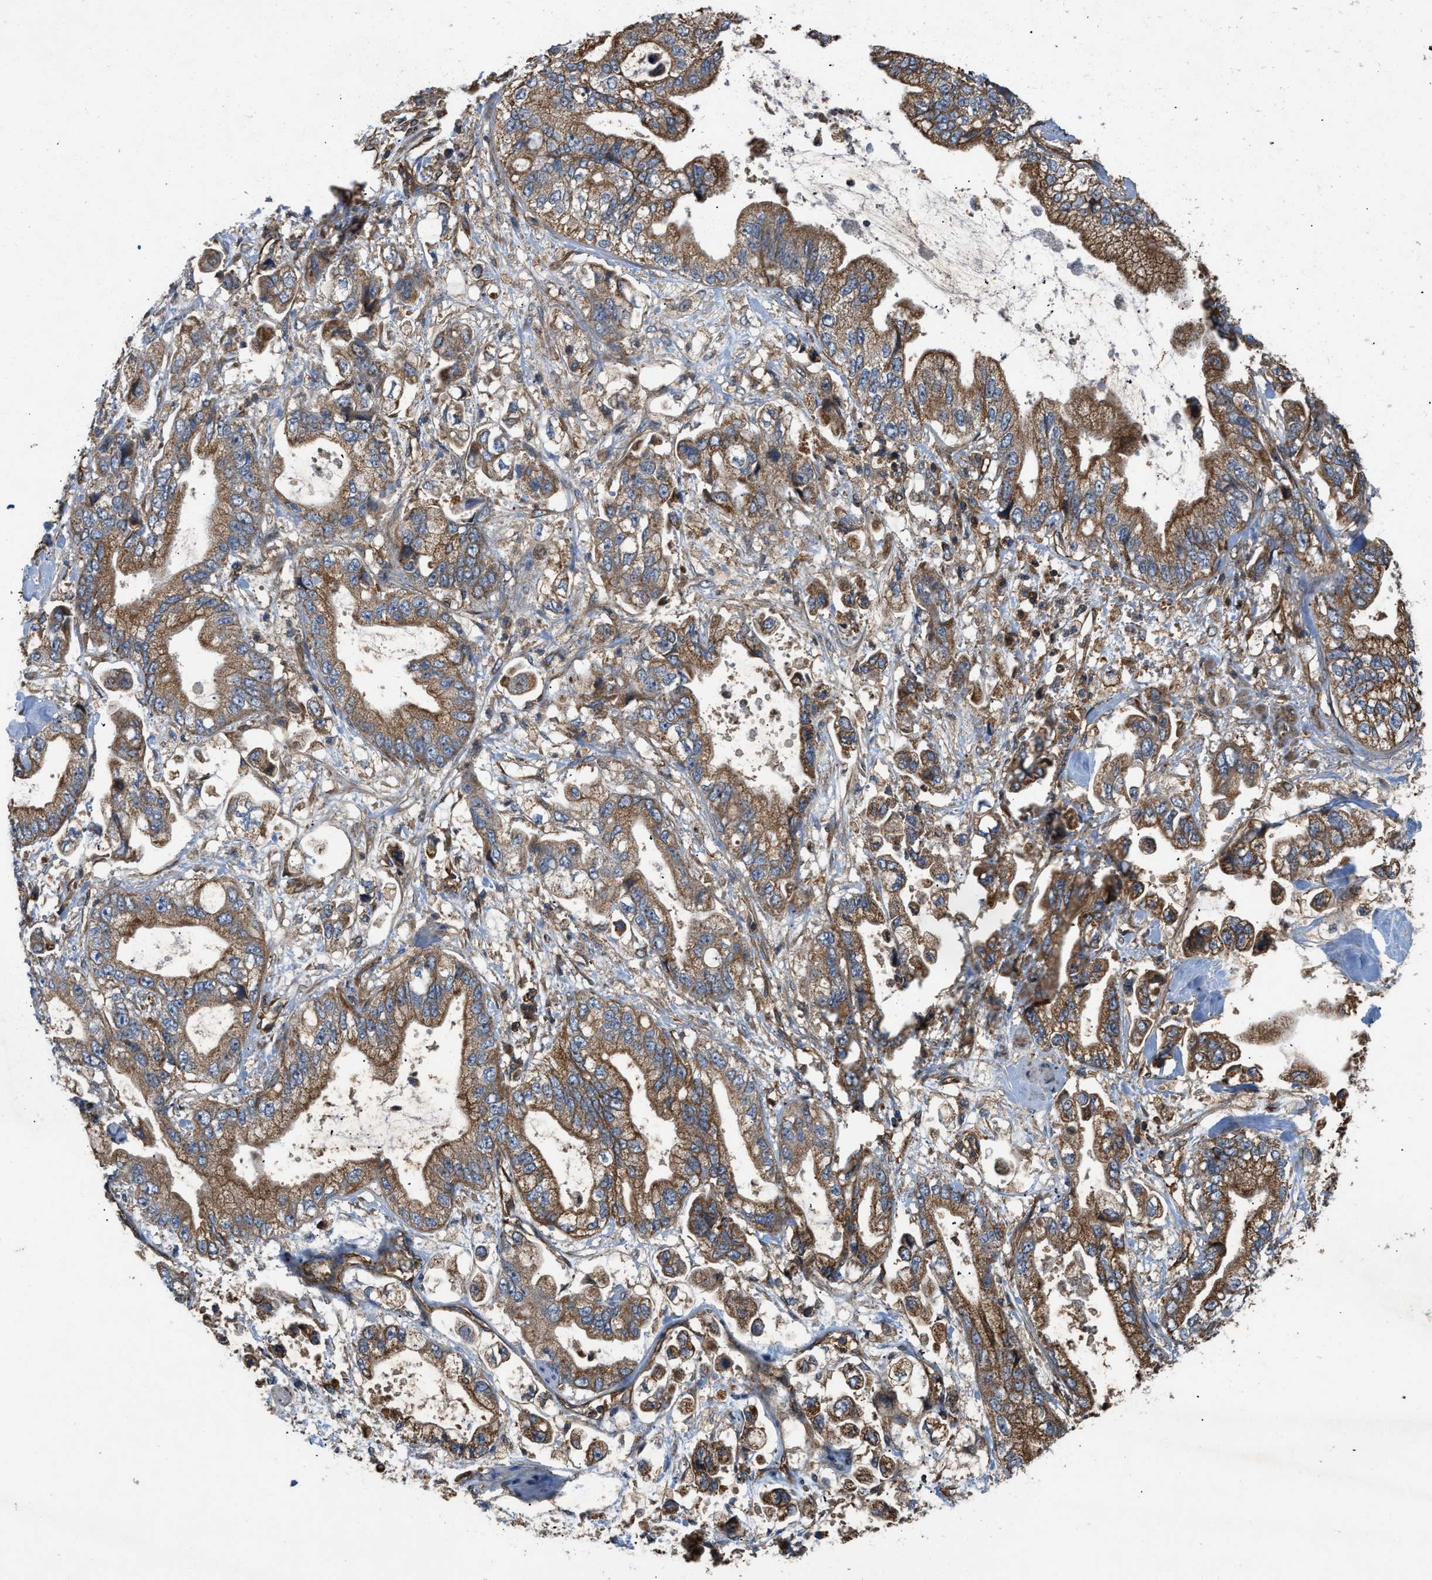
{"staining": {"intensity": "moderate", "quantity": ">75%", "location": "cytoplasmic/membranous"}, "tissue": "stomach cancer", "cell_type": "Tumor cells", "image_type": "cancer", "snomed": [{"axis": "morphology", "description": "Normal tissue, NOS"}, {"axis": "morphology", "description": "Adenocarcinoma, NOS"}, {"axis": "topography", "description": "Stomach"}], "caption": "A micrograph of stomach adenocarcinoma stained for a protein demonstrates moderate cytoplasmic/membranous brown staining in tumor cells.", "gene": "GNB4", "patient": {"sex": "male", "age": 62}}